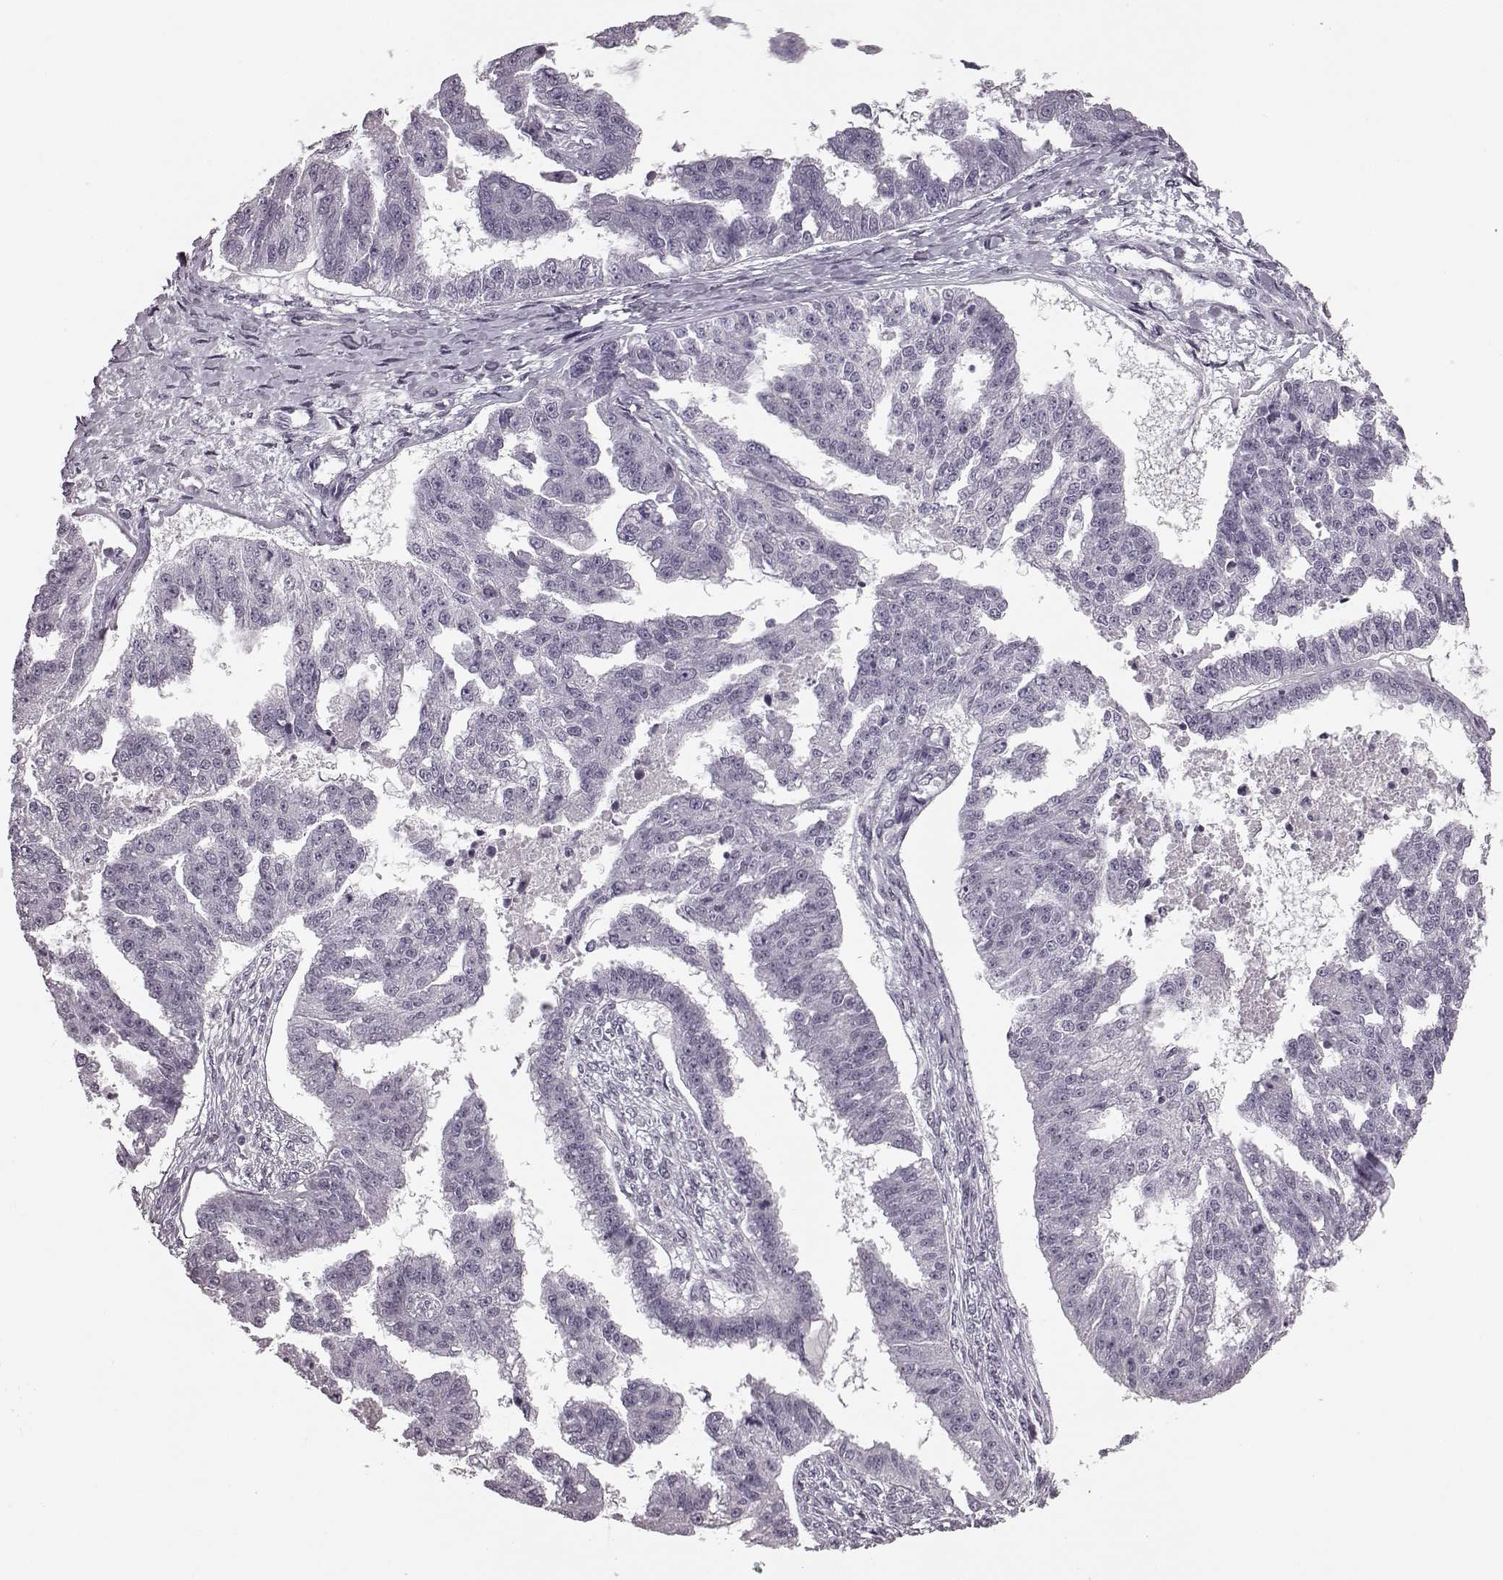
{"staining": {"intensity": "negative", "quantity": "none", "location": "none"}, "tissue": "ovarian cancer", "cell_type": "Tumor cells", "image_type": "cancer", "snomed": [{"axis": "morphology", "description": "Cystadenocarcinoma, serous, NOS"}, {"axis": "topography", "description": "Ovary"}], "caption": "High magnification brightfield microscopy of ovarian serous cystadenocarcinoma stained with DAB (brown) and counterstained with hematoxylin (blue): tumor cells show no significant staining.", "gene": "SEMG2", "patient": {"sex": "female", "age": 58}}